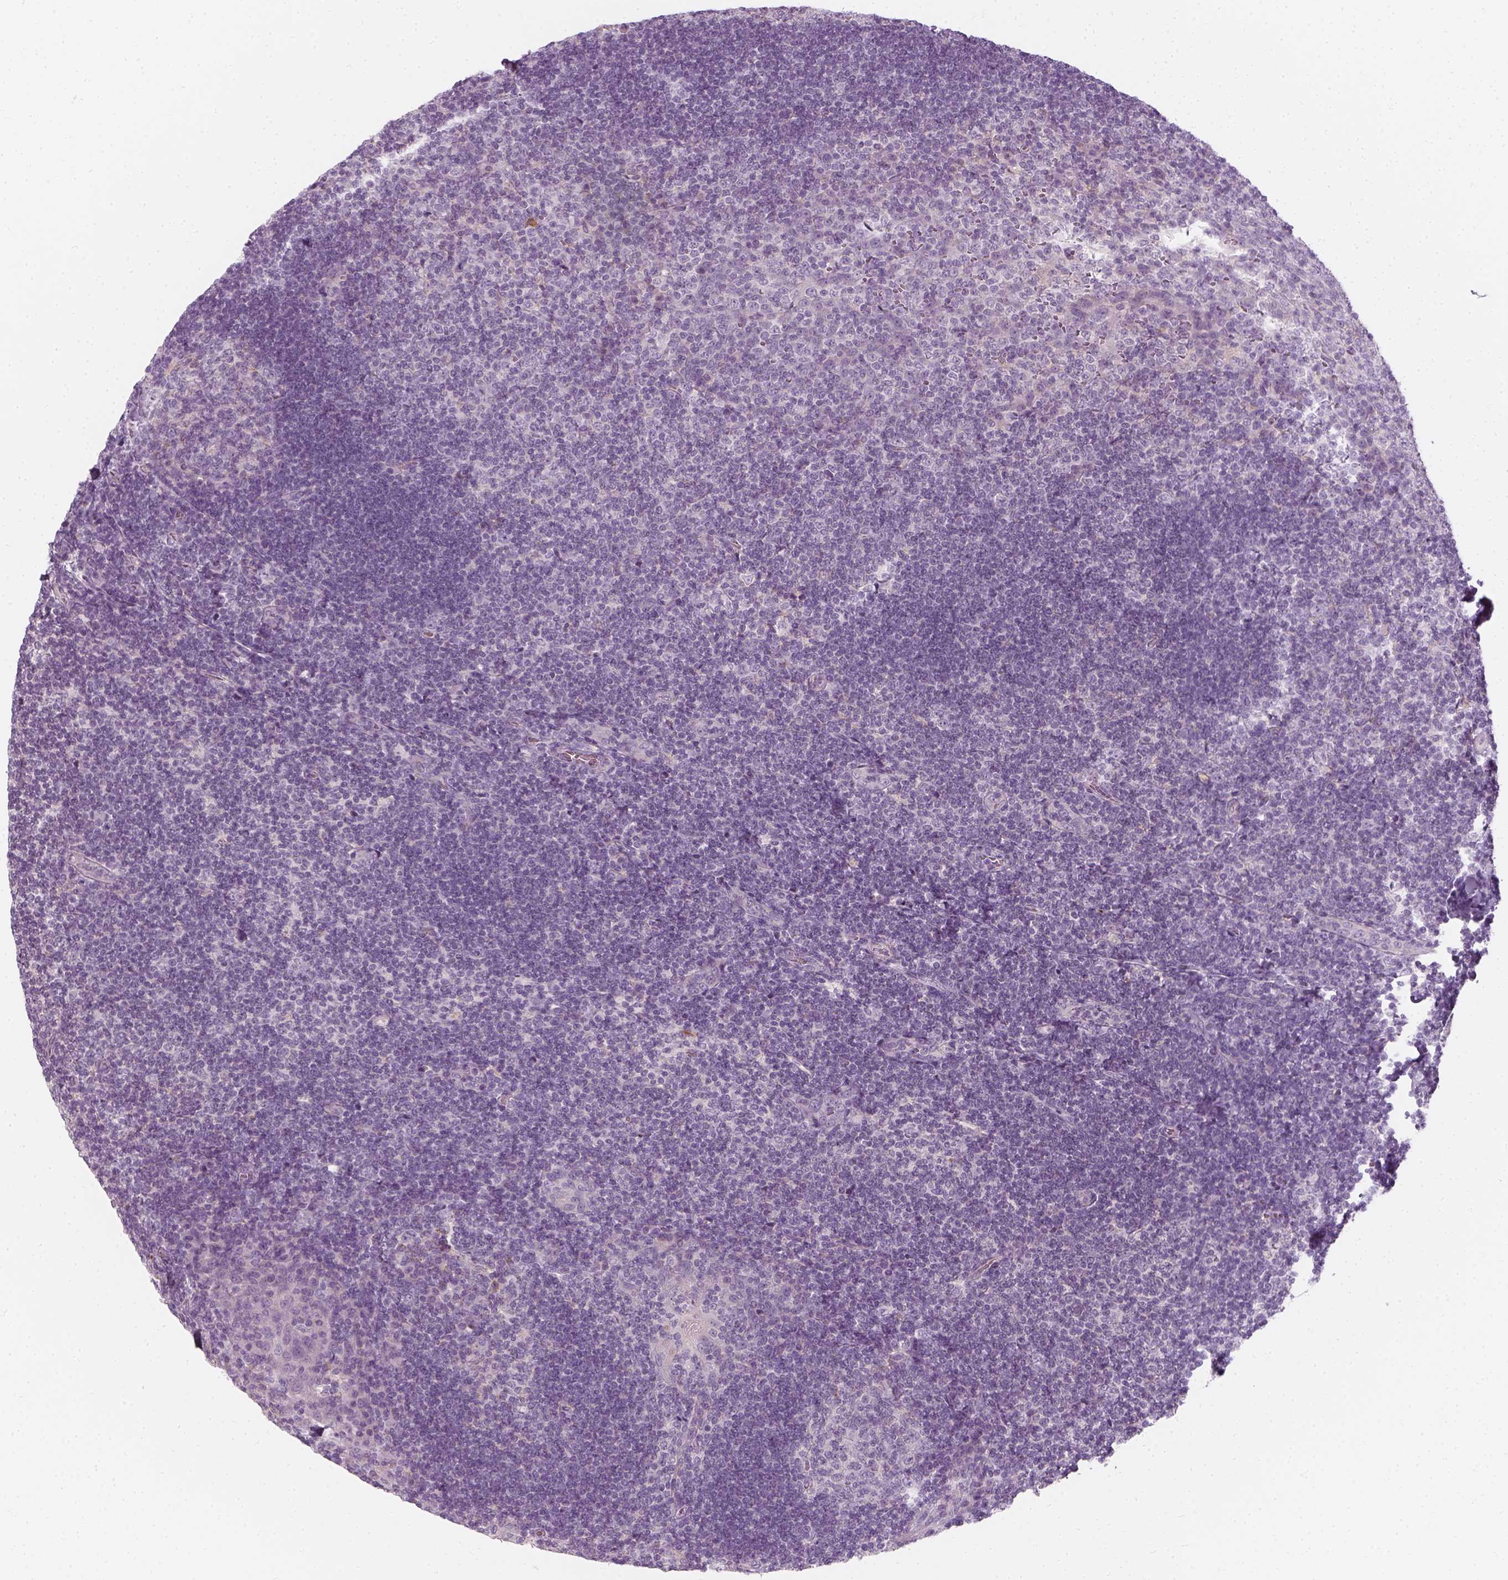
{"staining": {"intensity": "weak", "quantity": "<25%", "location": "cytoplasmic/membranous"}, "tissue": "tonsil", "cell_type": "Germinal center cells", "image_type": "normal", "snomed": [{"axis": "morphology", "description": "Normal tissue, NOS"}, {"axis": "topography", "description": "Tonsil"}], "caption": "High power microscopy photomicrograph of an IHC micrograph of normal tonsil, revealing no significant expression in germinal center cells. (DAB immunohistochemistry, high magnification).", "gene": "PRAME", "patient": {"sex": "male", "age": 17}}